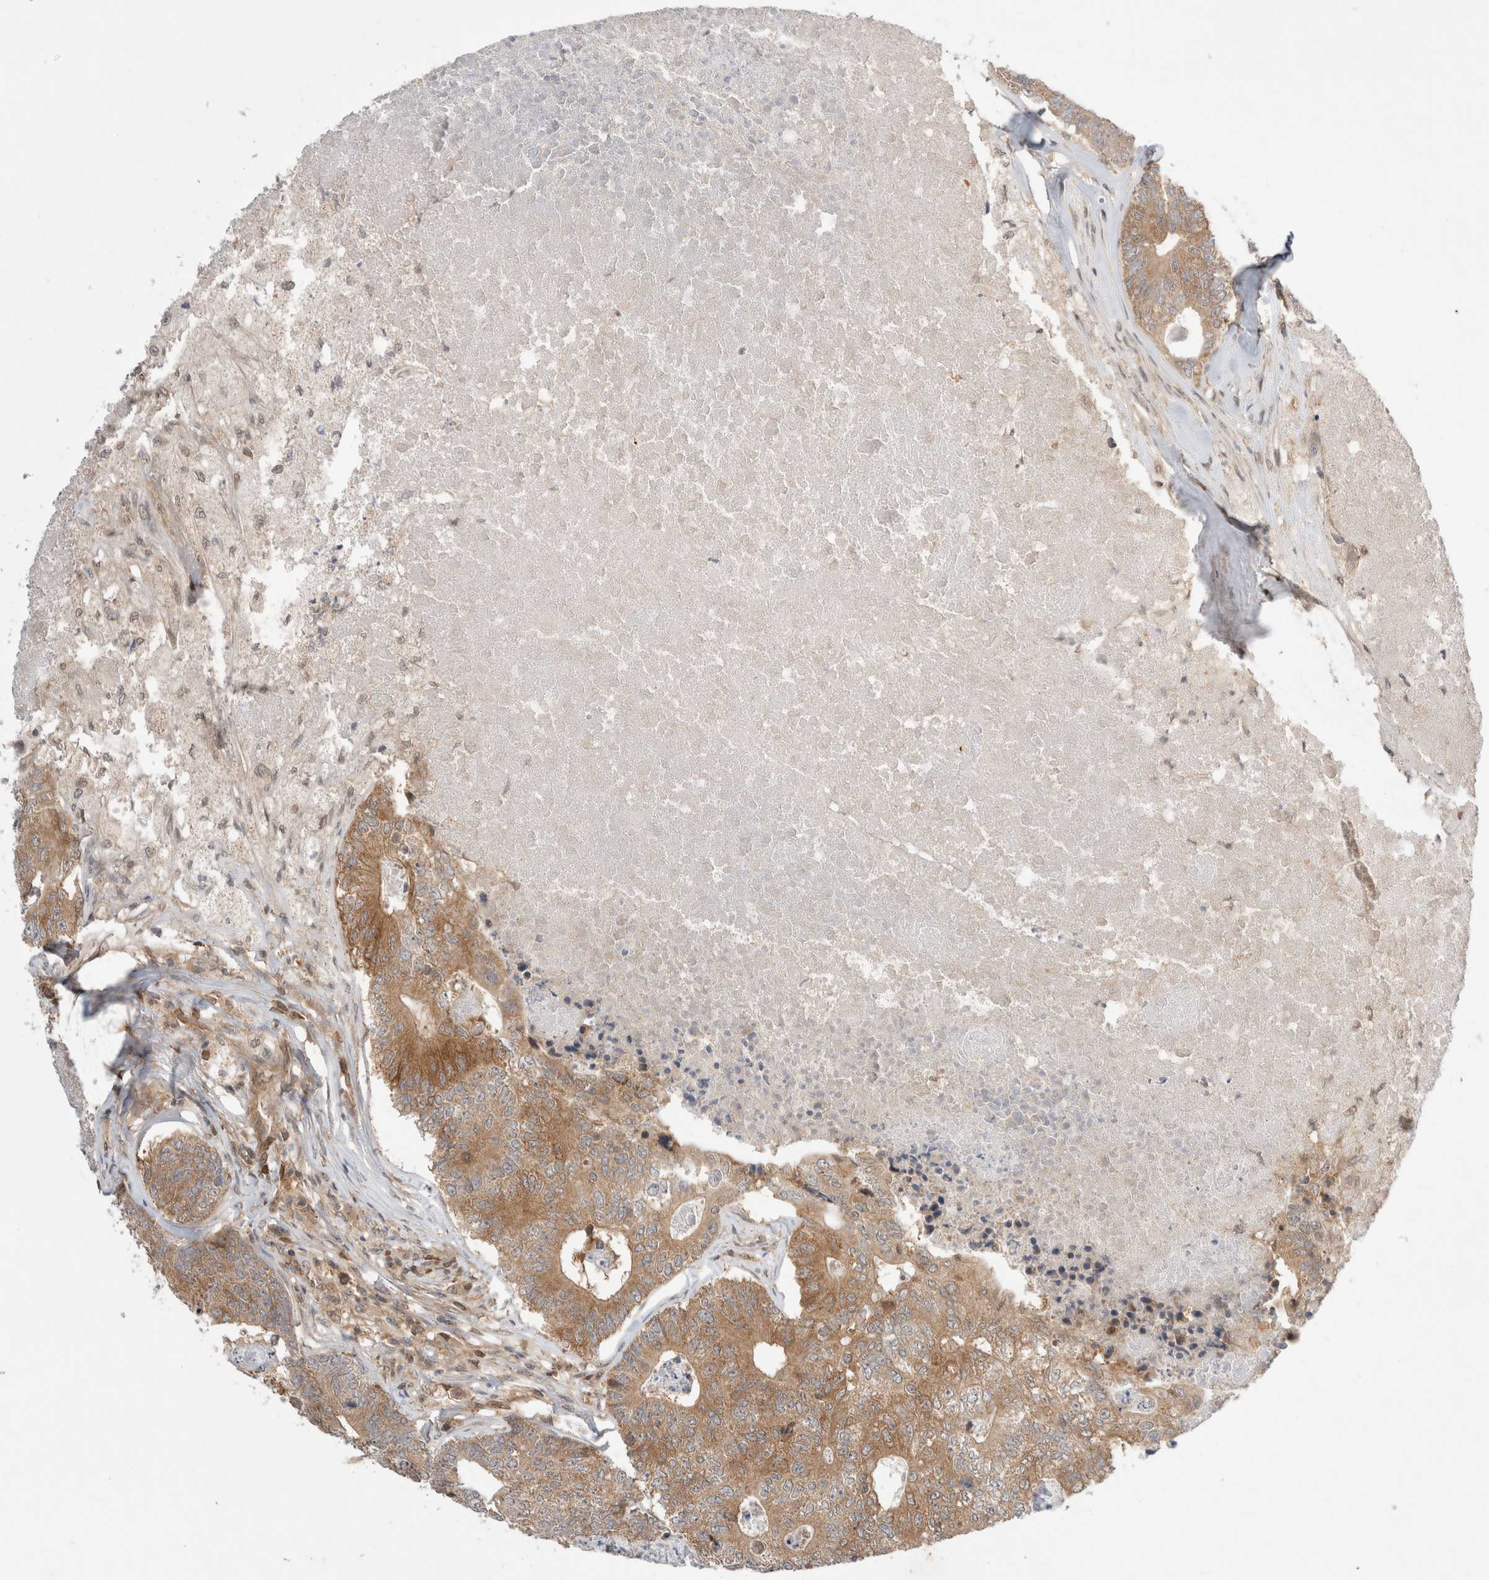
{"staining": {"intensity": "moderate", "quantity": ">75%", "location": "cytoplasmic/membranous"}, "tissue": "colorectal cancer", "cell_type": "Tumor cells", "image_type": "cancer", "snomed": [{"axis": "morphology", "description": "Adenocarcinoma, NOS"}, {"axis": "topography", "description": "Colon"}], "caption": "Moderate cytoplasmic/membranous protein staining is appreciated in about >75% of tumor cells in colorectal adenocarcinoma. (DAB IHC, brown staining for protein, blue staining for nuclei).", "gene": "NFKB1", "patient": {"sex": "female", "age": 67}}